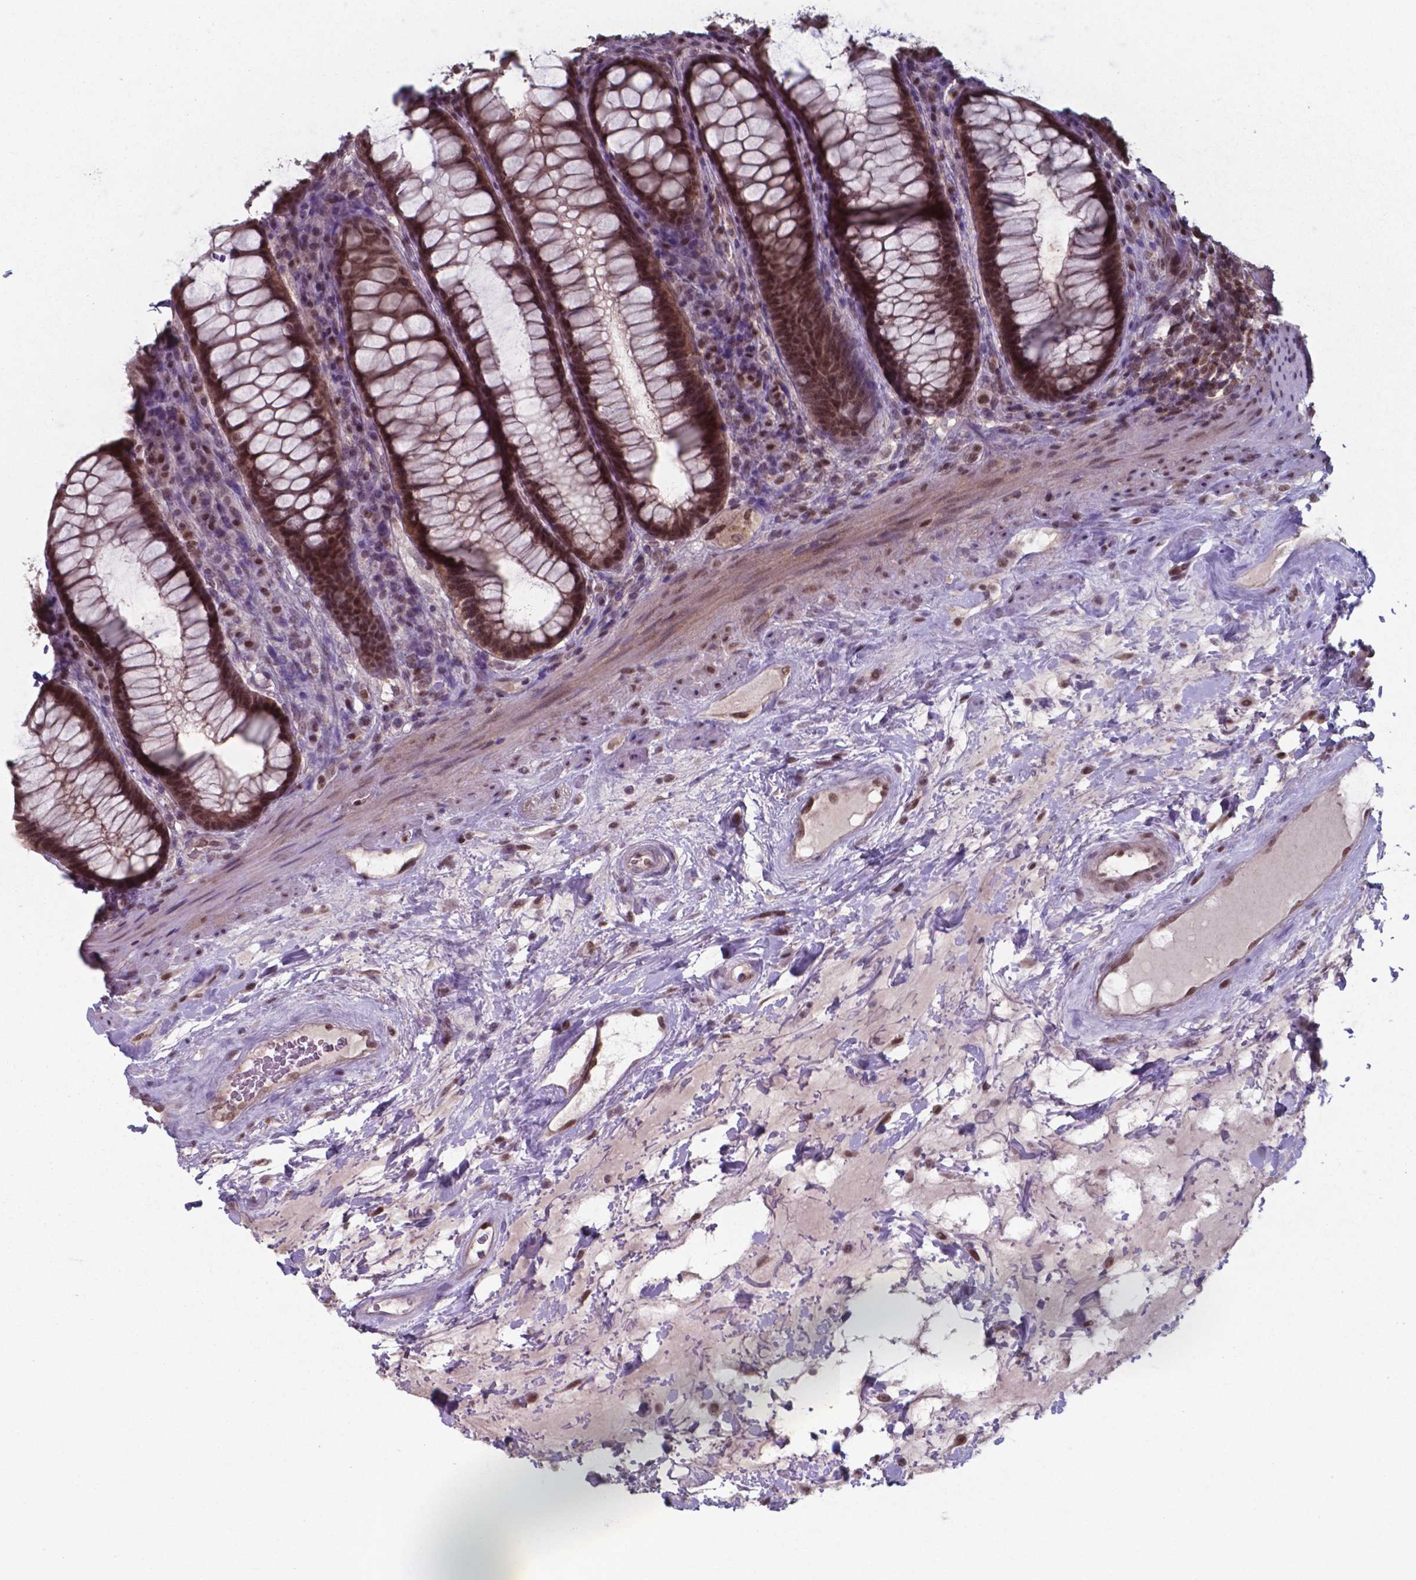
{"staining": {"intensity": "strong", "quantity": ">75%", "location": "cytoplasmic/membranous,nuclear"}, "tissue": "rectum", "cell_type": "Glandular cells", "image_type": "normal", "snomed": [{"axis": "morphology", "description": "Normal tissue, NOS"}, {"axis": "topography", "description": "Rectum"}], "caption": "Brown immunohistochemical staining in benign human rectum demonstrates strong cytoplasmic/membranous,nuclear staining in approximately >75% of glandular cells. Nuclei are stained in blue.", "gene": "UBA1", "patient": {"sex": "male", "age": 72}}